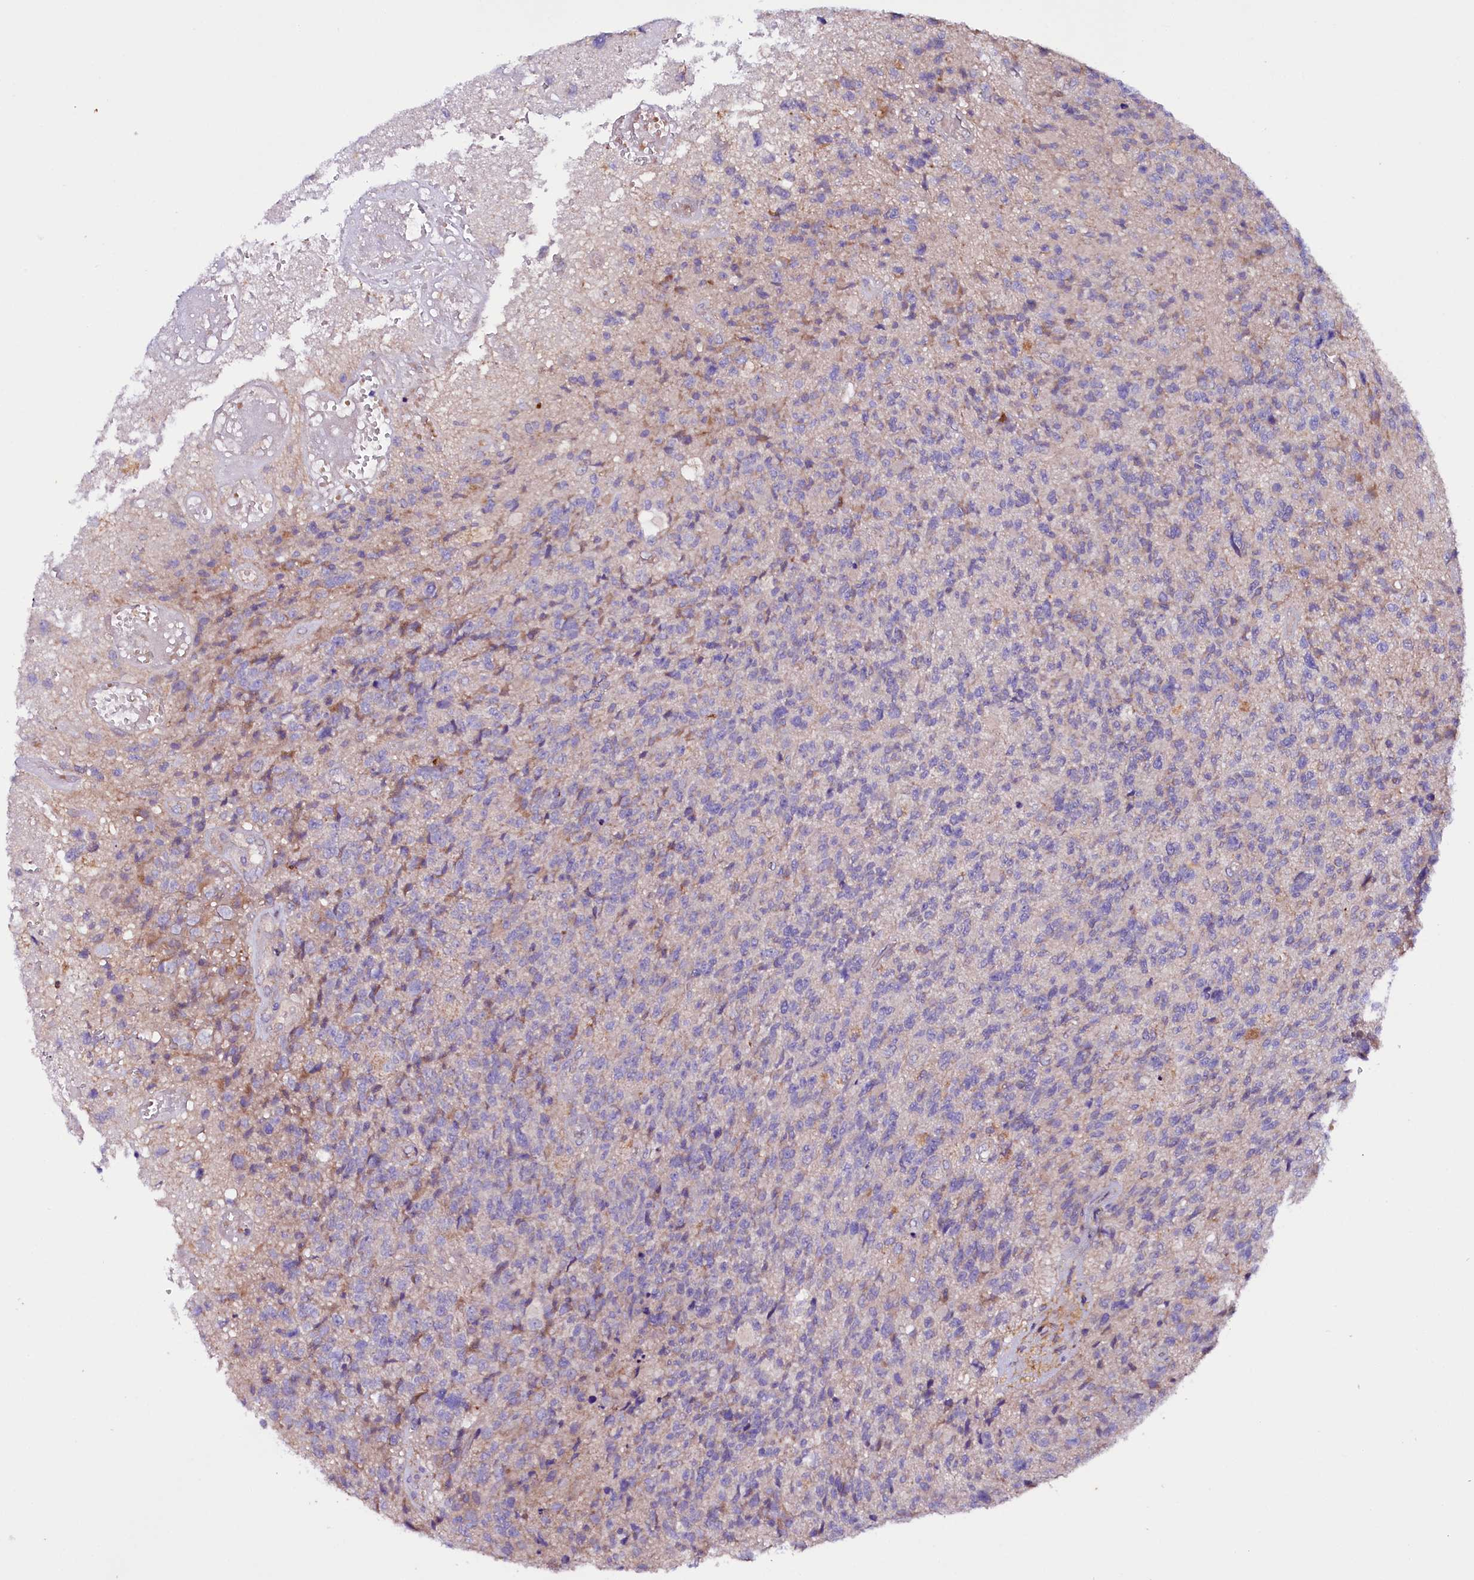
{"staining": {"intensity": "negative", "quantity": "none", "location": "none"}, "tissue": "glioma", "cell_type": "Tumor cells", "image_type": "cancer", "snomed": [{"axis": "morphology", "description": "Glioma, malignant, High grade"}, {"axis": "topography", "description": "Brain"}], "caption": "DAB (3,3'-diaminobenzidine) immunohistochemical staining of human malignant glioma (high-grade) demonstrates no significant positivity in tumor cells. Nuclei are stained in blue.", "gene": "ZNF45", "patient": {"sex": "male", "age": 76}}